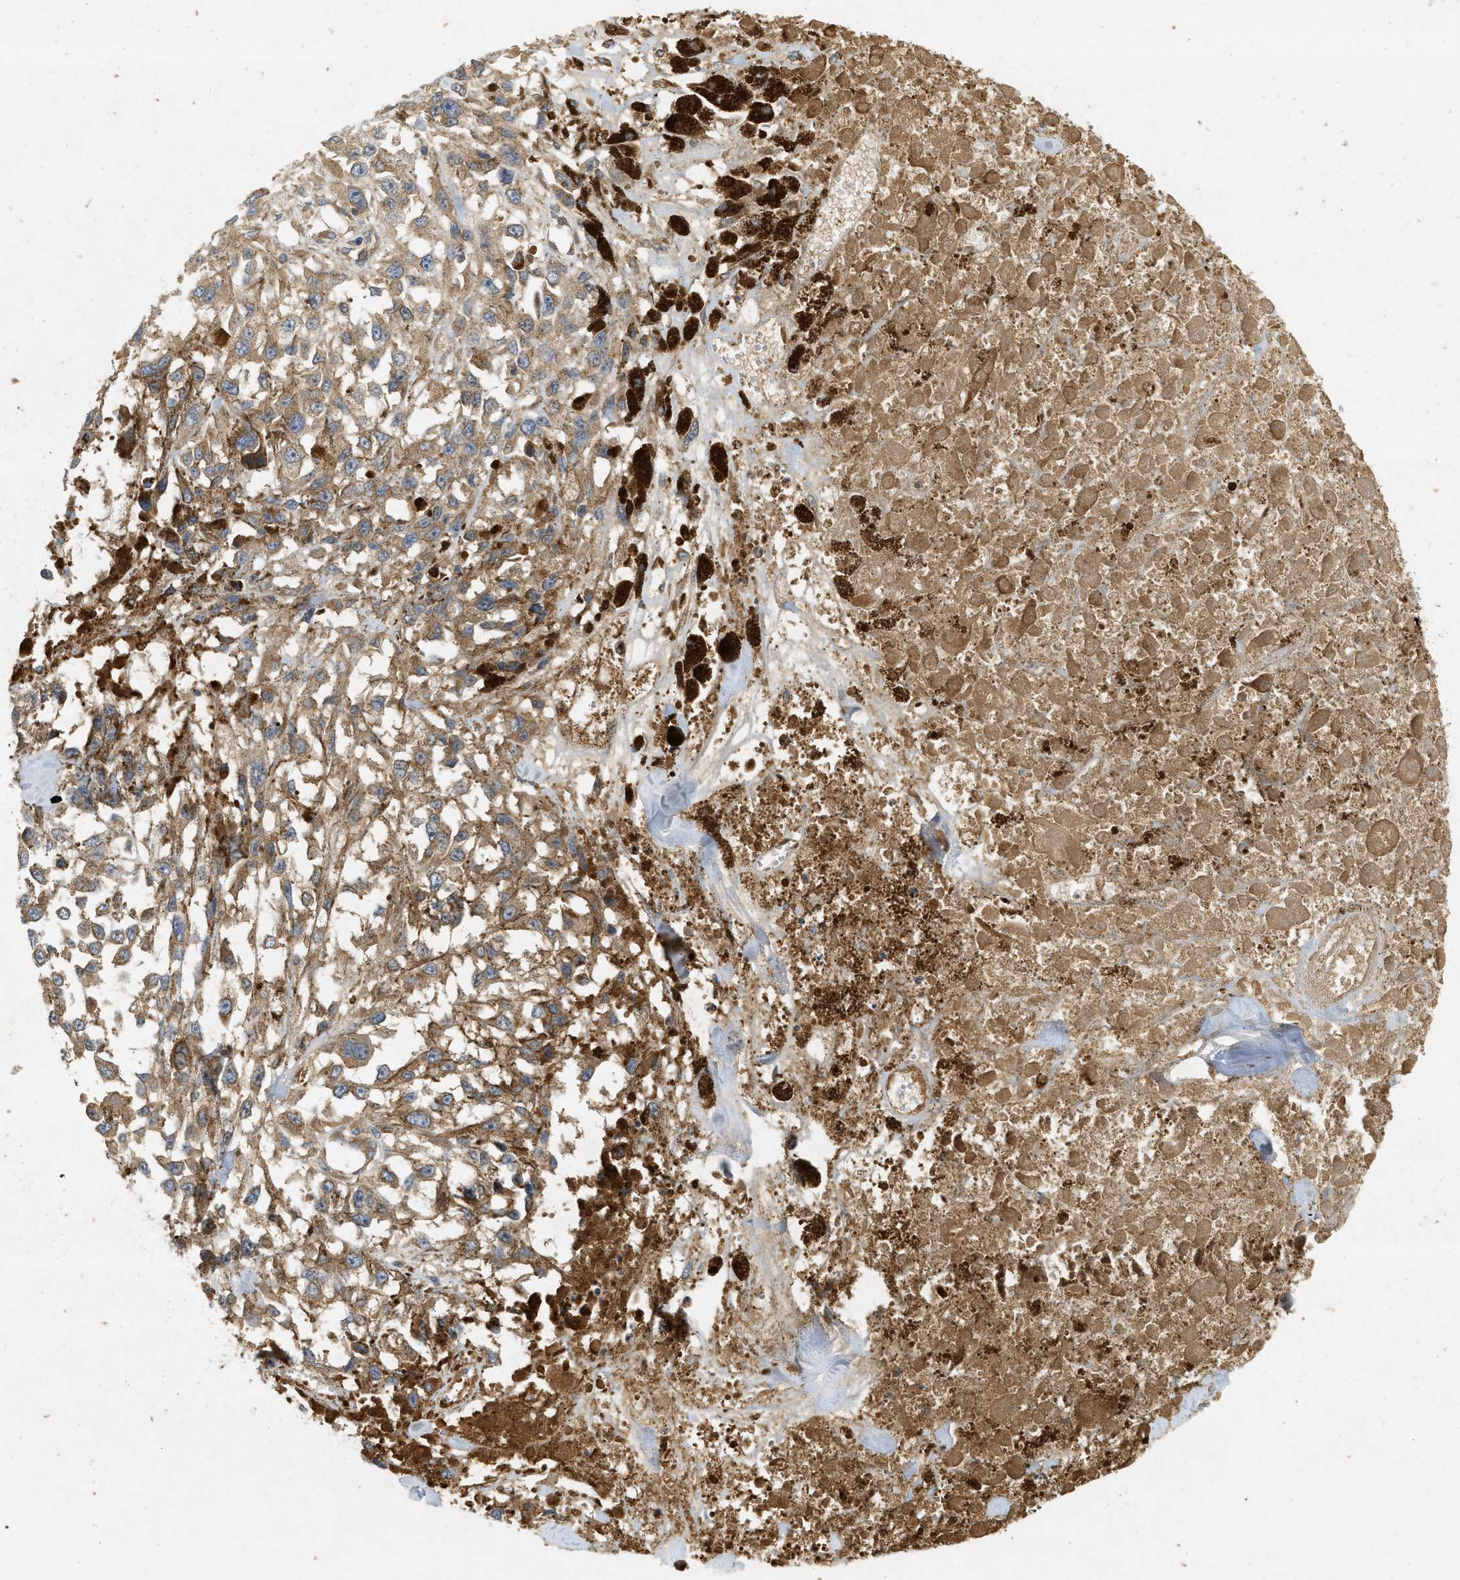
{"staining": {"intensity": "moderate", "quantity": ">75%", "location": "cytoplasmic/membranous"}, "tissue": "melanoma", "cell_type": "Tumor cells", "image_type": "cancer", "snomed": [{"axis": "morphology", "description": "Malignant melanoma, Metastatic site"}, {"axis": "topography", "description": "Lymph node"}], "caption": "Protein expression analysis of human melanoma reveals moderate cytoplasmic/membranous expression in approximately >75% of tumor cells. The staining was performed using DAB, with brown indicating positive protein expression. Nuclei are stained blue with hematoxylin.", "gene": "F8", "patient": {"sex": "male", "age": 59}}